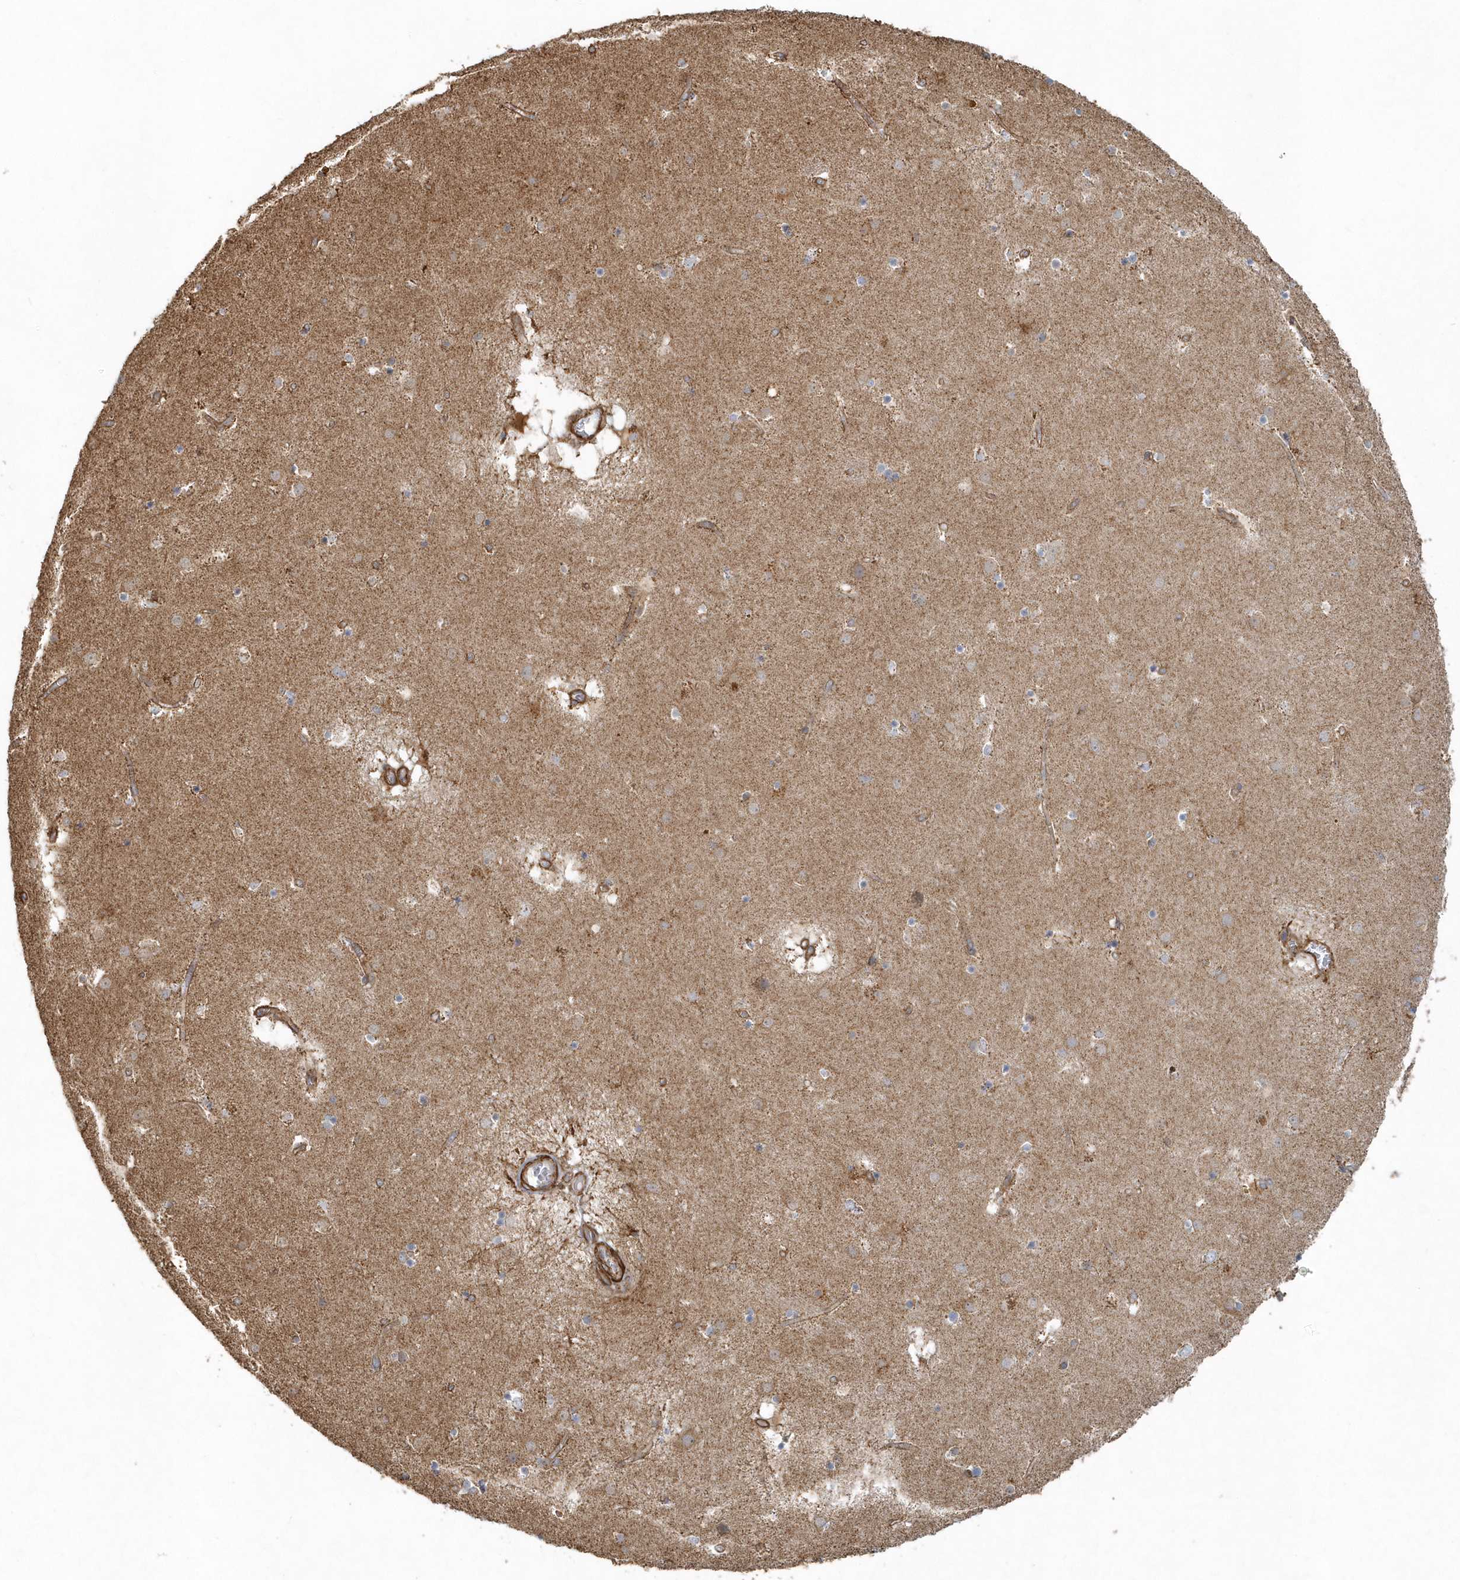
{"staining": {"intensity": "weak", "quantity": "<25%", "location": "cytoplasmic/membranous"}, "tissue": "caudate", "cell_type": "Glial cells", "image_type": "normal", "snomed": [{"axis": "morphology", "description": "Normal tissue, NOS"}, {"axis": "topography", "description": "Lateral ventricle wall"}], "caption": "A micrograph of human caudate is negative for staining in glial cells. The staining is performed using DAB brown chromogen with nuclei counter-stained in using hematoxylin.", "gene": "MMUT", "patient": {"sex": "male", "age": 70}}